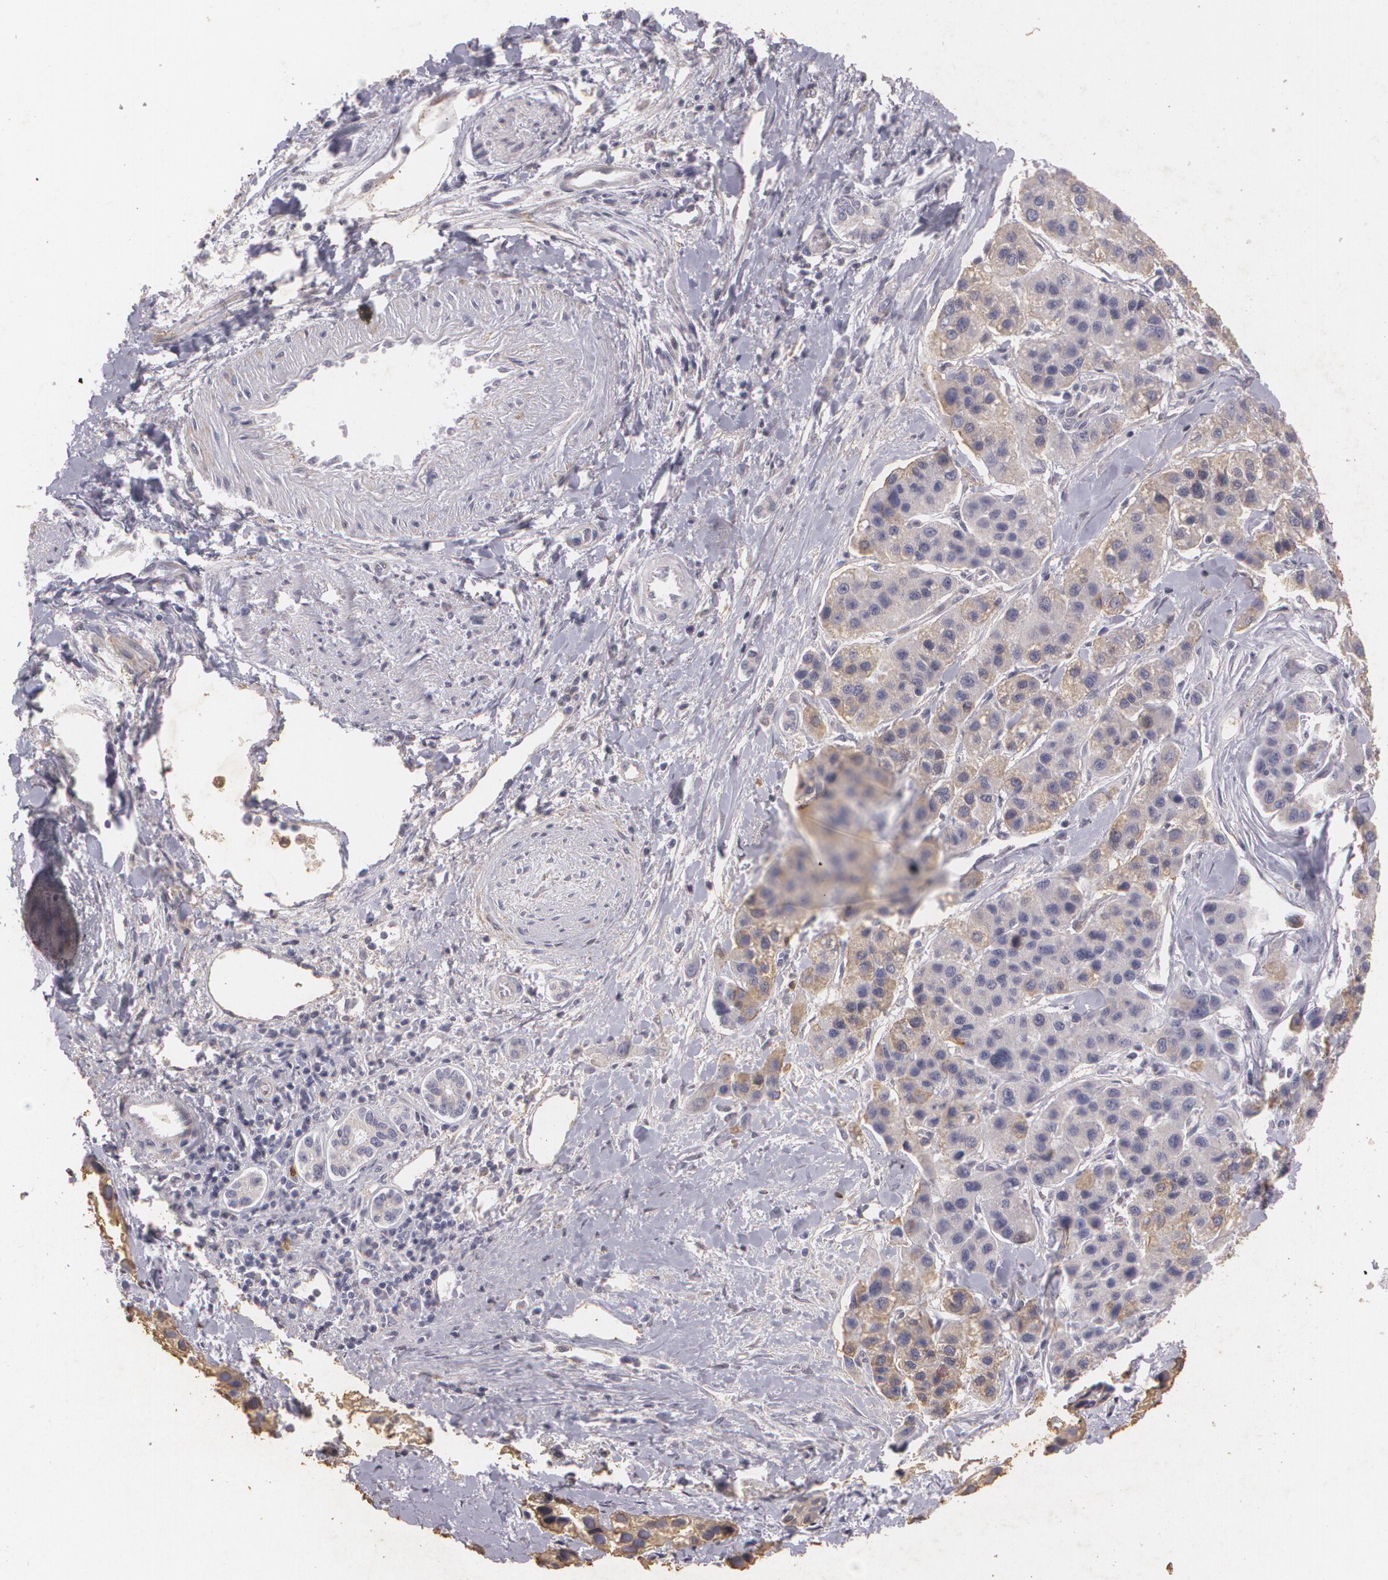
{"staining": {"intensity": "weak", "quantity": ">75%", "location": "cytoplasmic/membranous"}, "tissue": "liver cancer", "cell_type": "Tumor cells", "image_type": "cancer", "snomed": [{"axis": "morphology", "description": "Carcinoma, Hepatocellular, NOS"}, {"axis": "topography", "description": "Liver"}], "caption": "Immunohistochemistry (IHC) (DAB) staining of human liver cancer (hepatocellular carcinoma) exhibits weak cytoplasmic/membranous protein staining in approximately >75% of tumor cells.", "gene": "KCNA4", "patient": {"sex": "female", "age": 85}}